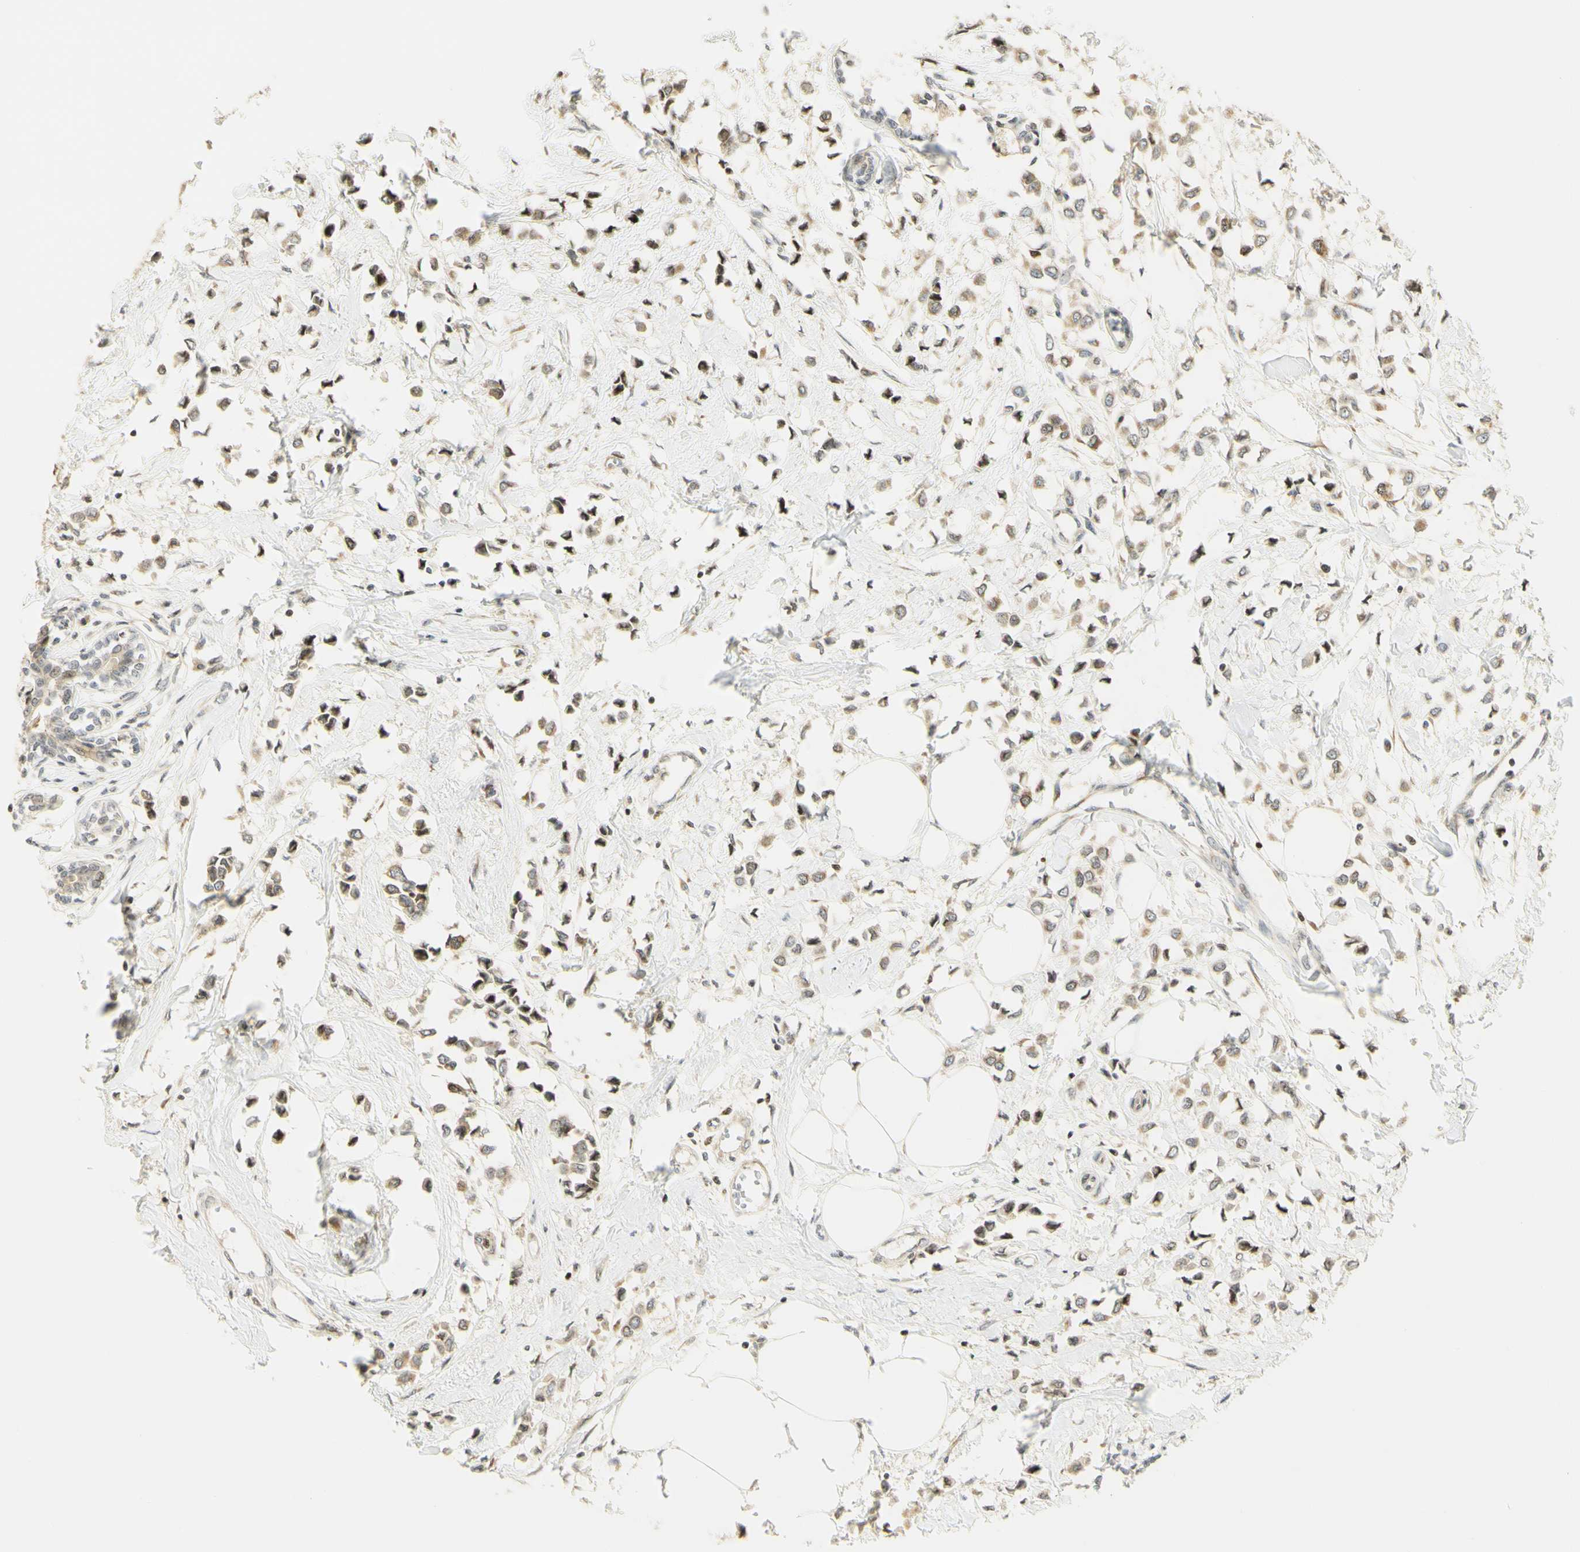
{"staining": {"intensity": "weak", "quantity": ">75%", "location": "cytoplasmic/membranous,nuclear"}, "tissue": "breast cancer", "cell_type": "Tumor cells", "image_type": "cancer", "snomed": [{"axis": "morphology", "description": "Lobular carcinoma"}, {"axis": "topography", "description": "Breast"}], "caption": "Lobular carcinoma (breast) was stained to show a protein in brown. There is low levels of weak cytoplasmic/membranous and nuclear positivity in about >75% of tumor cells. (IHC, brightfield microscopy, high magnification).", "gene": "KIF11", "patient": {"sex": "female", "age": 51}}